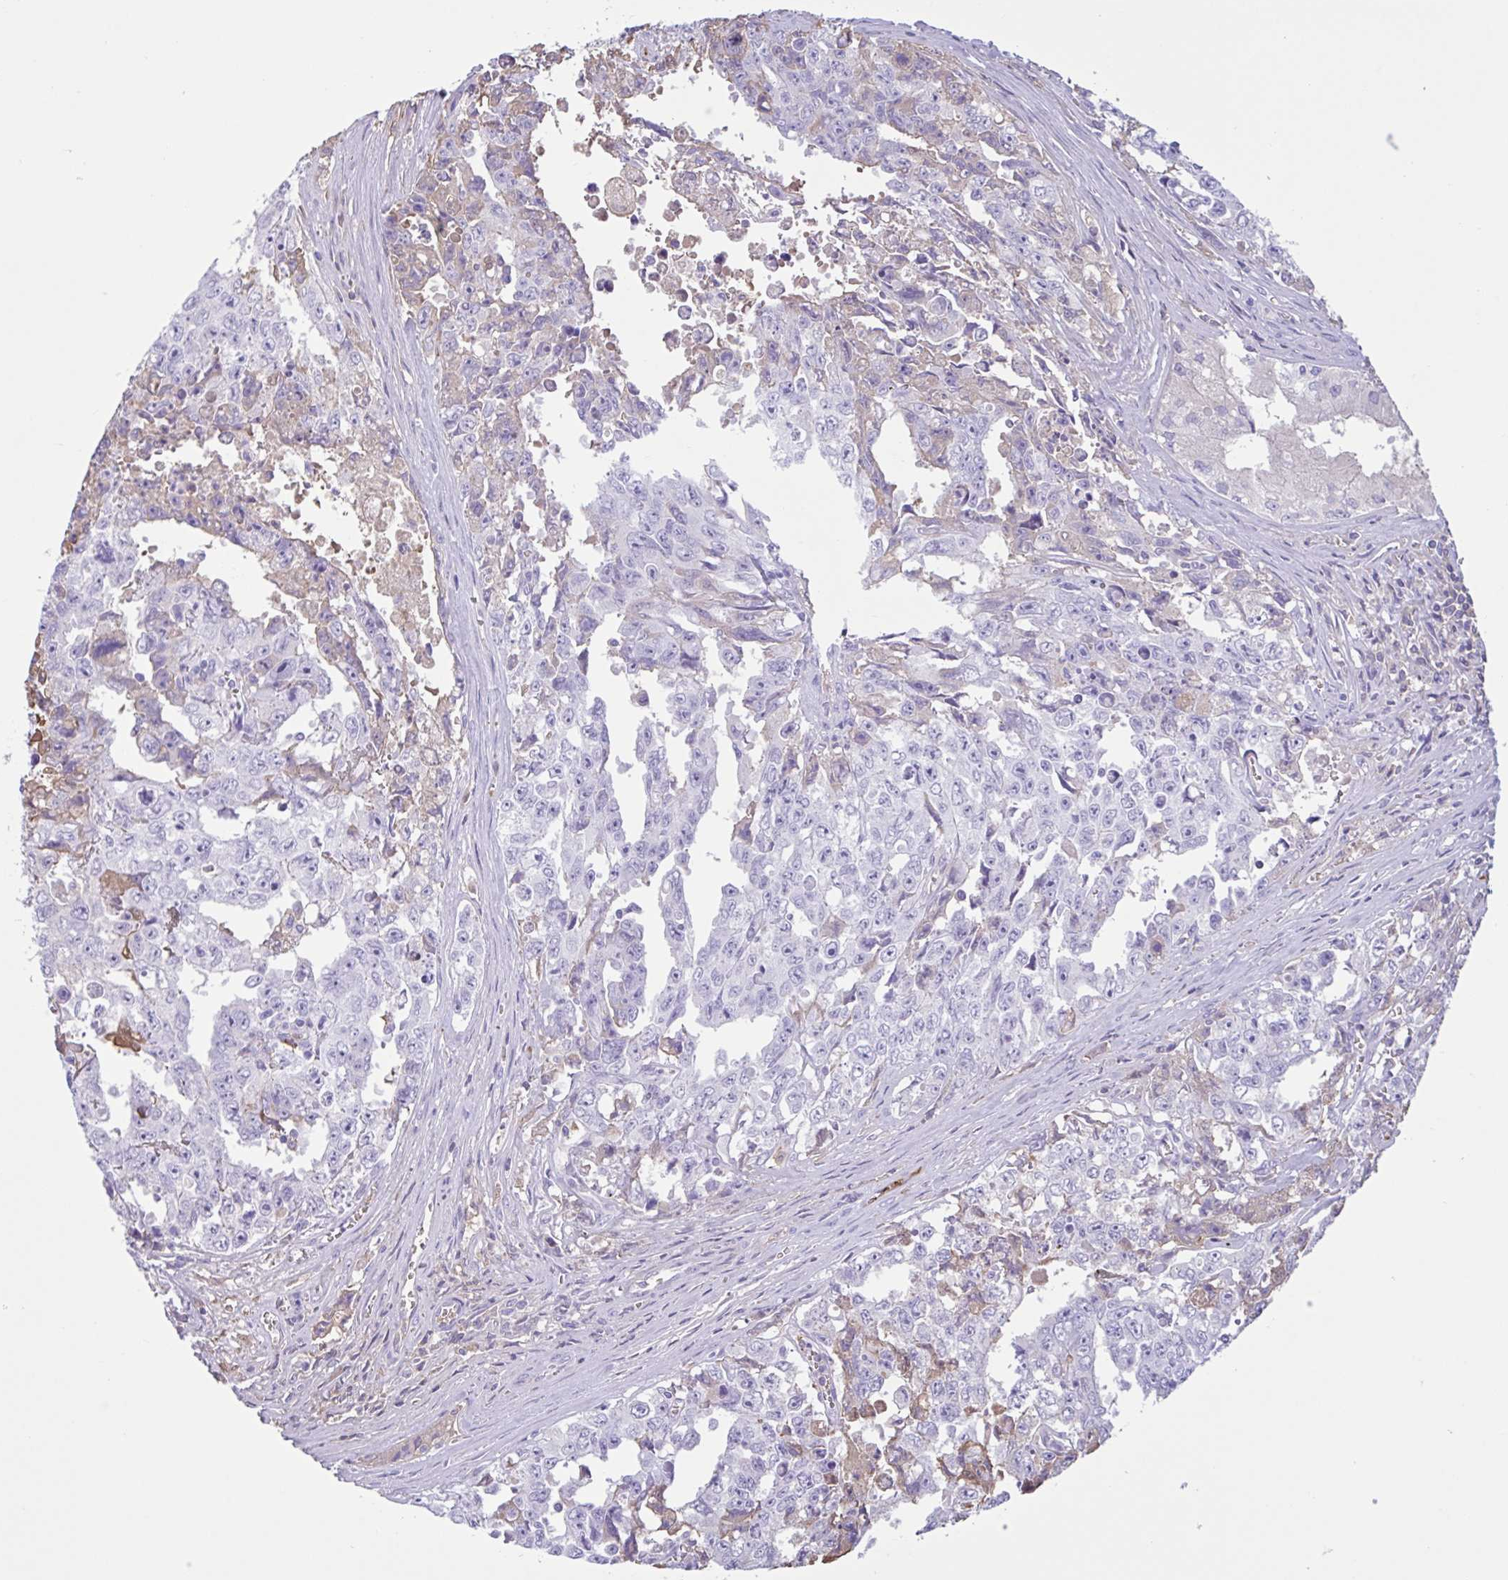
{"staining": {"intensity": "weak", "quantity": "<25%", "location": "cytoplasmic/membranous"}, "tissue": "testis cancer", "cell_type": "Tumor cells", "image_type": "cancer", "snomed": [{"axis": "morphology", "description": "Carcinoma, Embryonal, NOS"}, {"axis": "topography", "description": "Testis"}], "caption": "Protein analysis of testis cancer shows no significant positivity in tumor cells.", "gene": "LARGE2", "patient": {"sex": "male", "age": 24}}